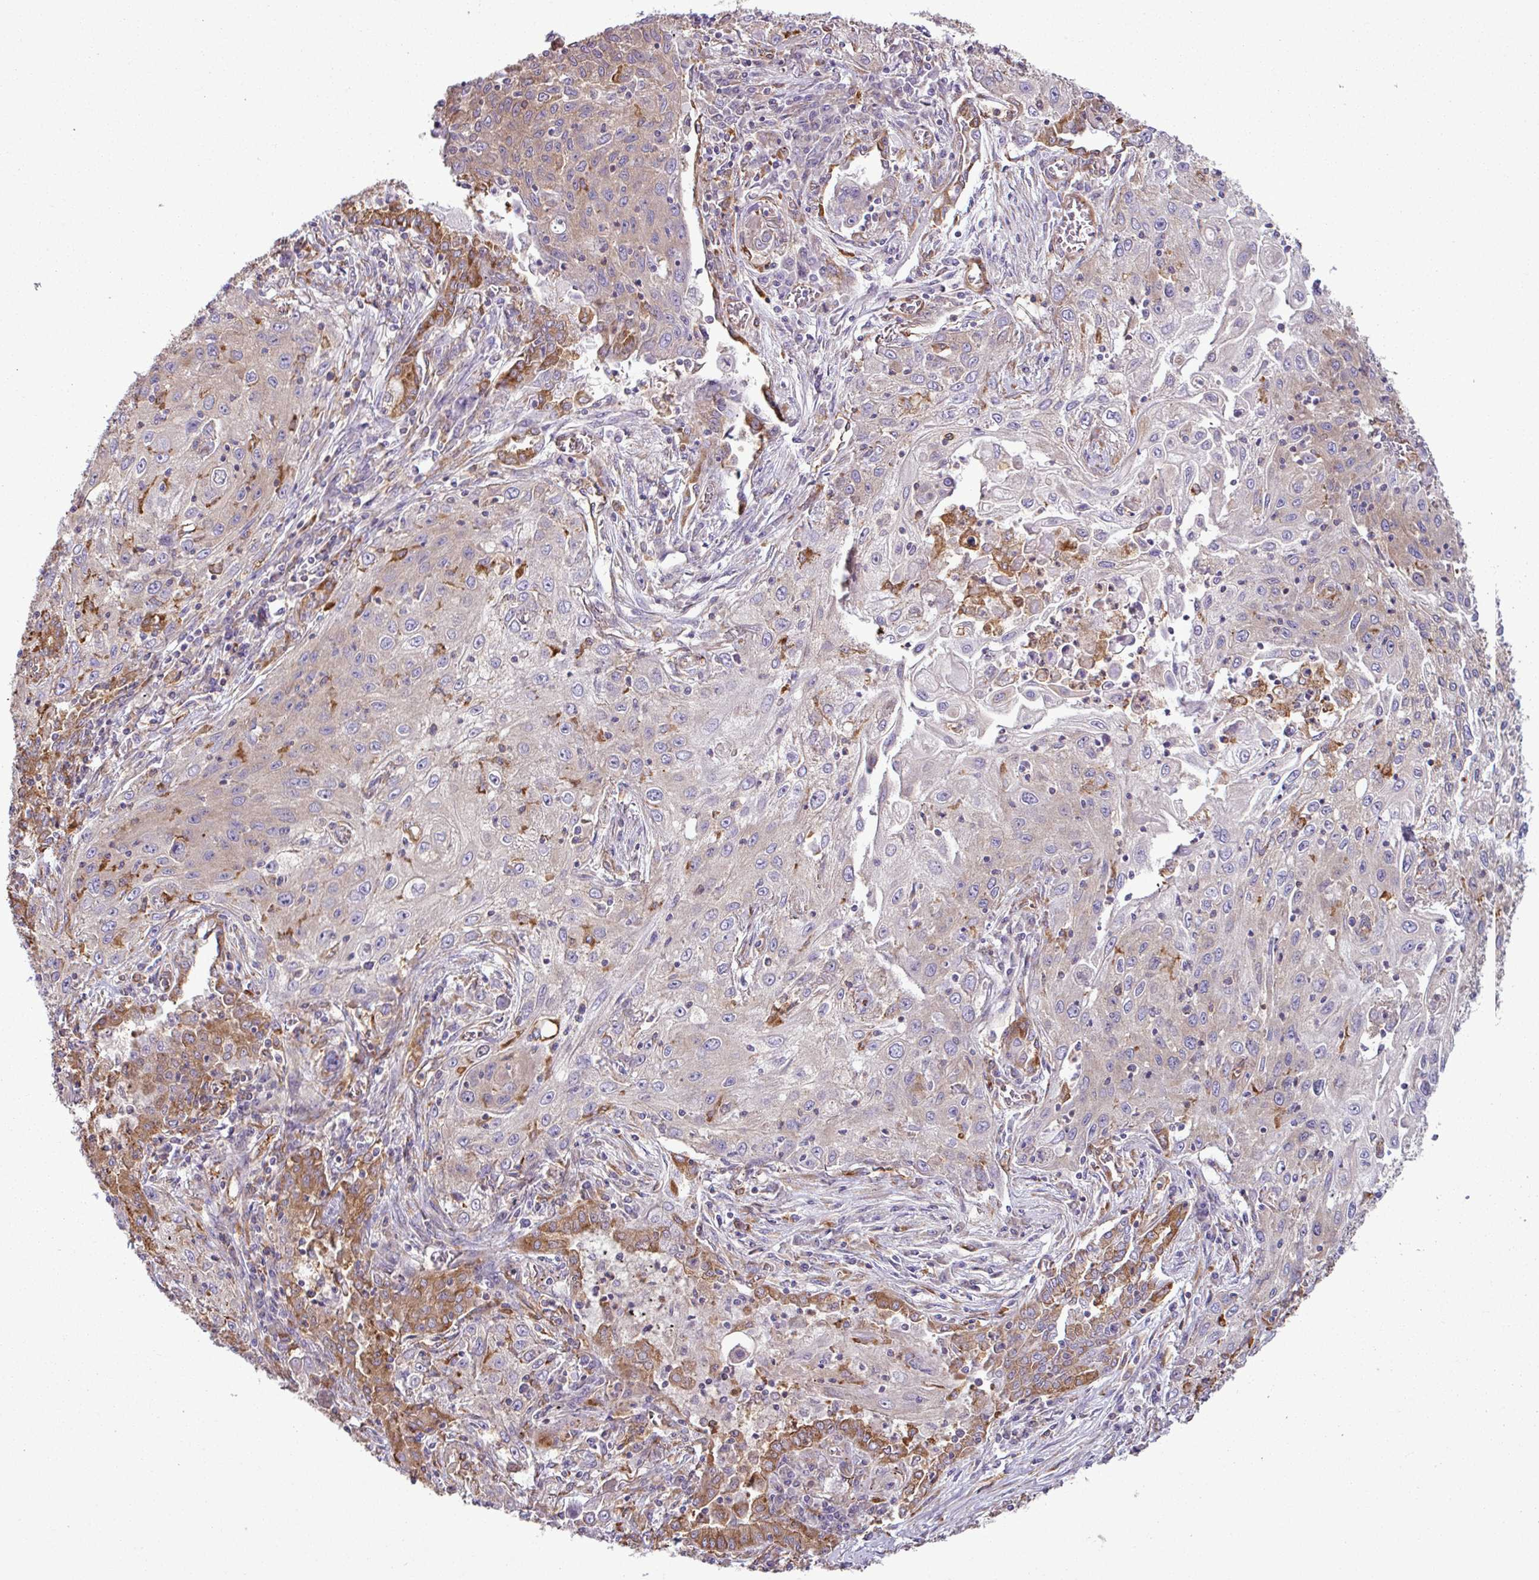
{"staining": {"intensity": "negative", "quantity": "none", "location": "none"}, "tissue": "lung cancer", "cell_type": "Tumor cells", "image_type": "cancer", "snomed": [{"axis": "morphology", "description": "Squamous cell carcinoma, NOS"}, {"axis": "topography", "description": "Lung"}], "caption": "Tumor cells show no significant protein staining in lung cancer.", "gene": "PACSIN2", "patient": {"sex": "female", "age": 69}}